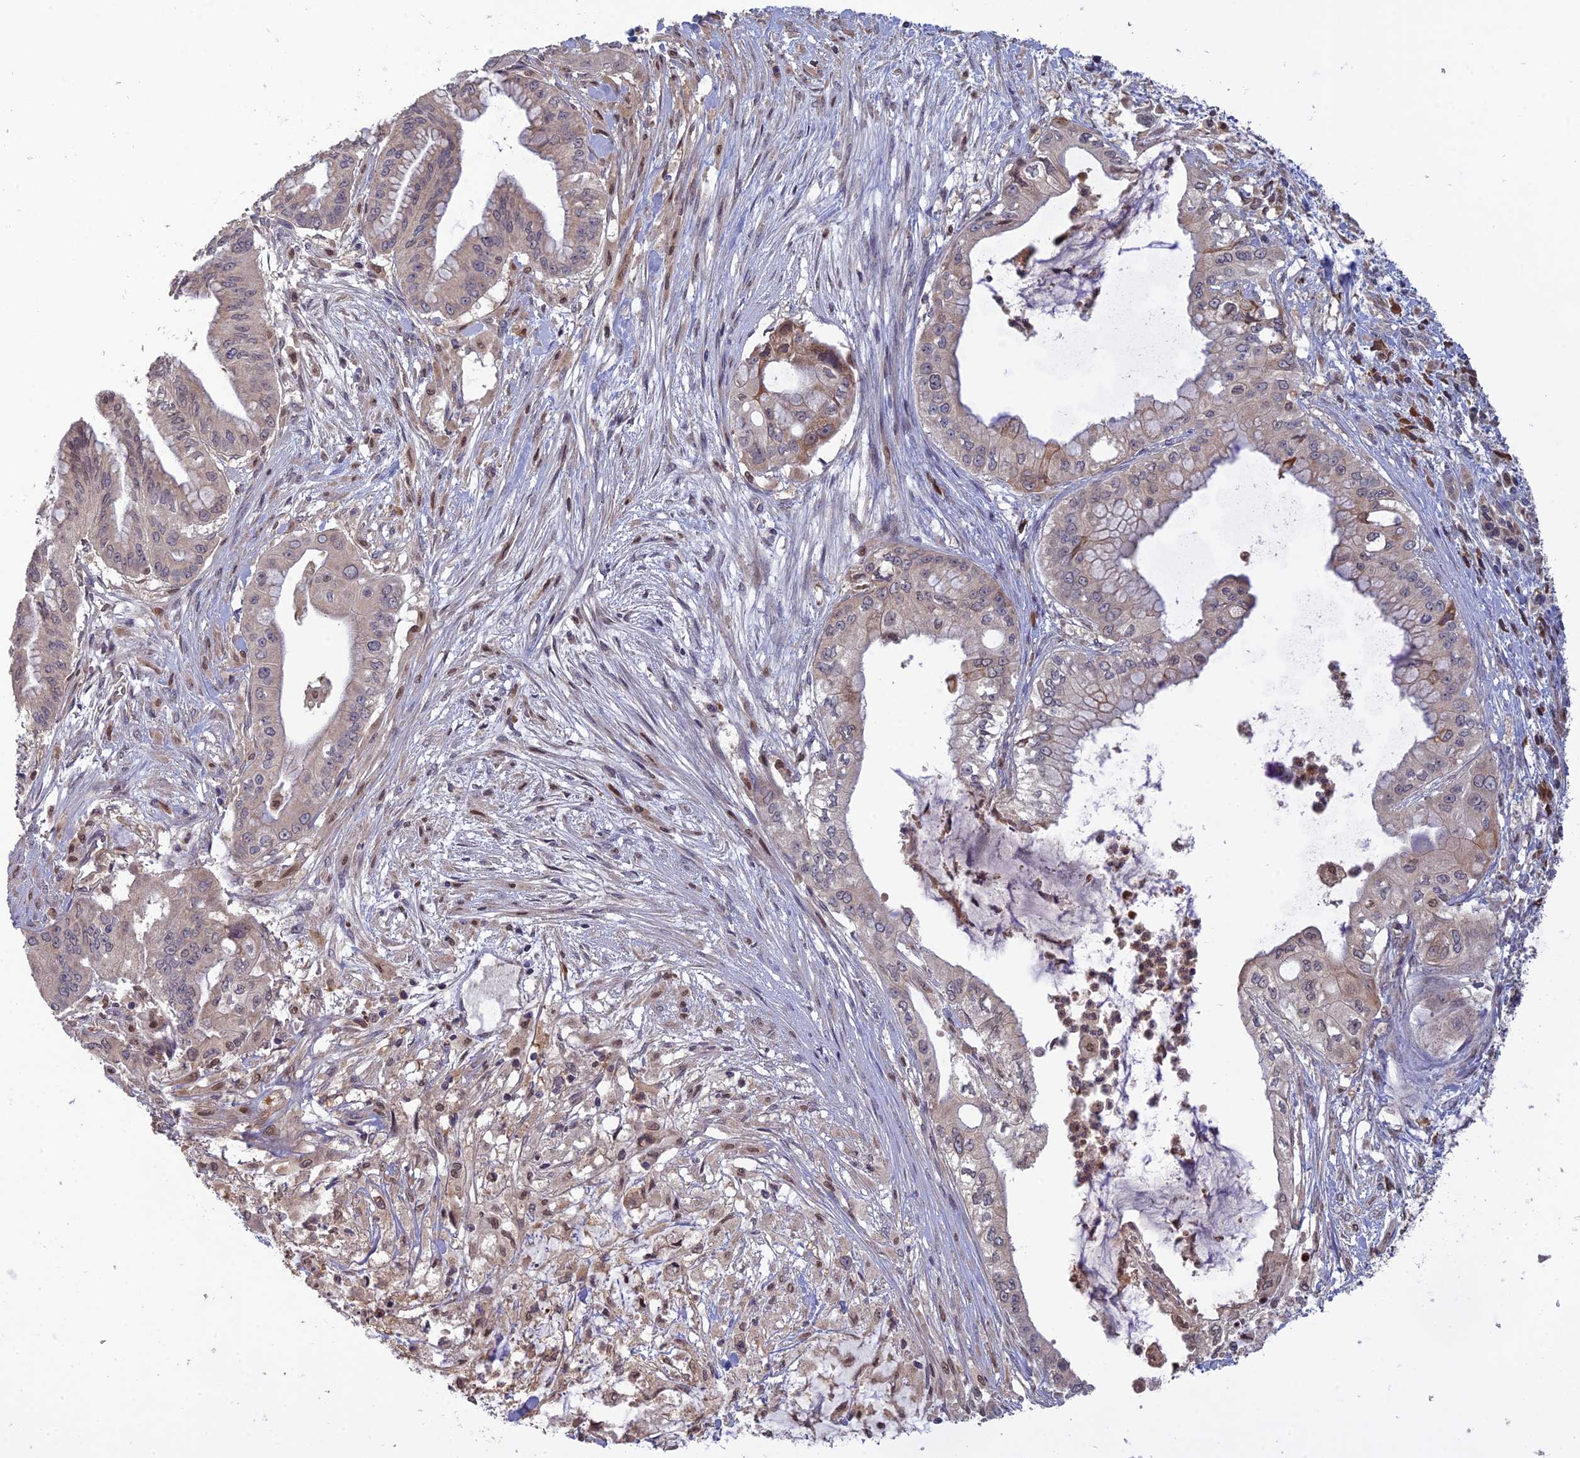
{"staining": {"intensity": "weak", "quantity": "25%-75%", "location": "cytoplasmic/membranous"}, "tissue": "pancreatic cancer", "cell_type": "Tumor cells", "image_type": "cancer", "snomed": [{"axis": "morphology", "description": "Adenocarcinoma, NOS"}, {"axis": "topography", "description": "Pancreas"}], "caption": "A brown stain shows weak cytoplasmic/membranous expression of a protein in pancreatic cancer tumor cells.", "gene": "TMEM208", "patient": {"sex": "male", "age": 46}}